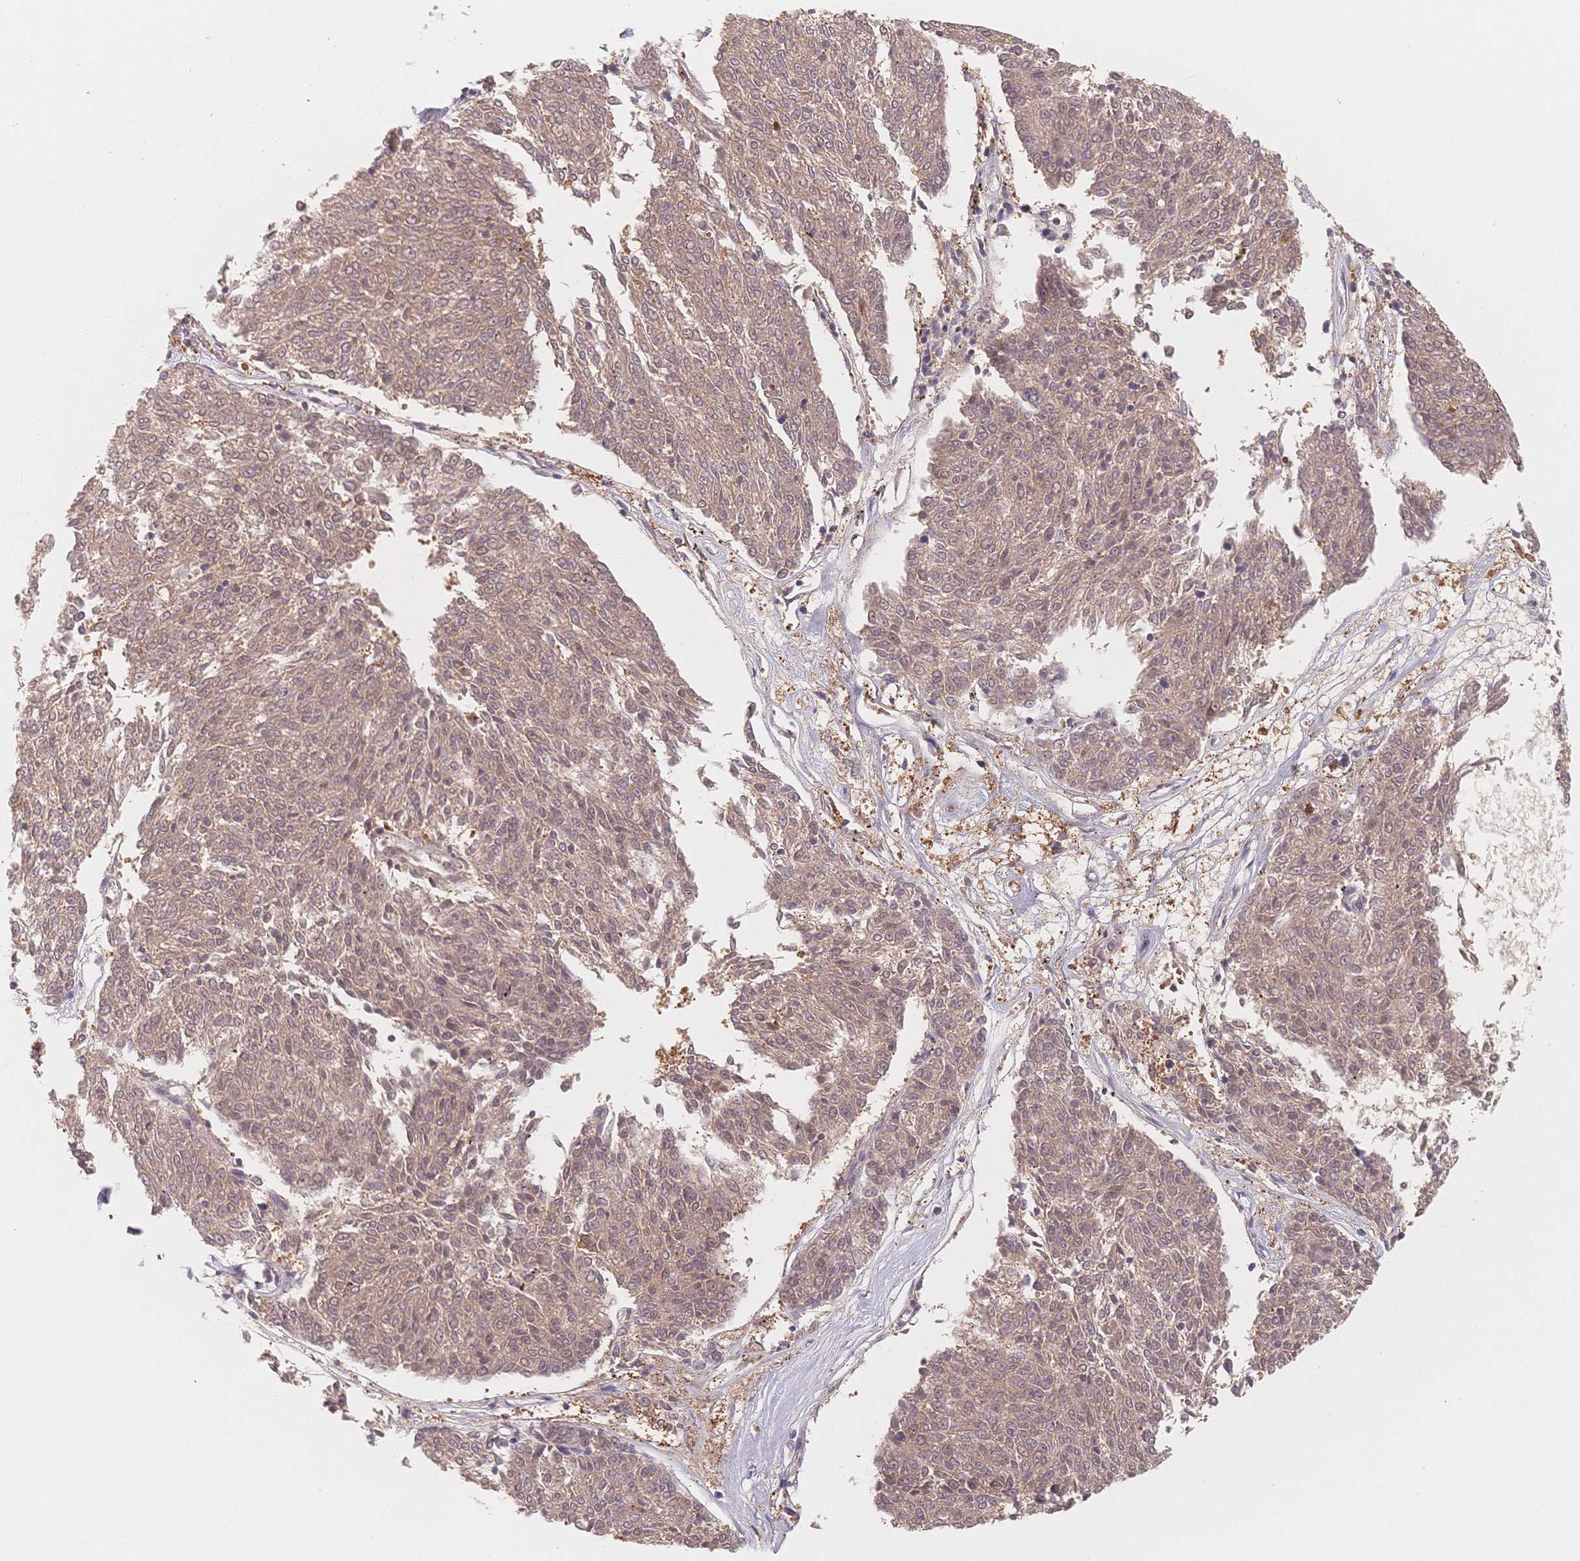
{"staining": {"intensity": "moderate", "quantity": "25%-75%", "location": "cytoplasmic/membranous"}, "tissue": "melanoma", "cell_type": "Tumor cells", "image_type": "cancer", "snomed": [{"axis": "morphology", "description": "Malignant melanoma, NOS"}, {"axis": "topography", "description": "Skin"}], "caption": "Moderate cytoplasmic/membranous protein positivity is seen in about 25%-75% of tumor cells in melanoma.", "gene": "C12orf75", "patient": {"sex": "female", "age": 72}}